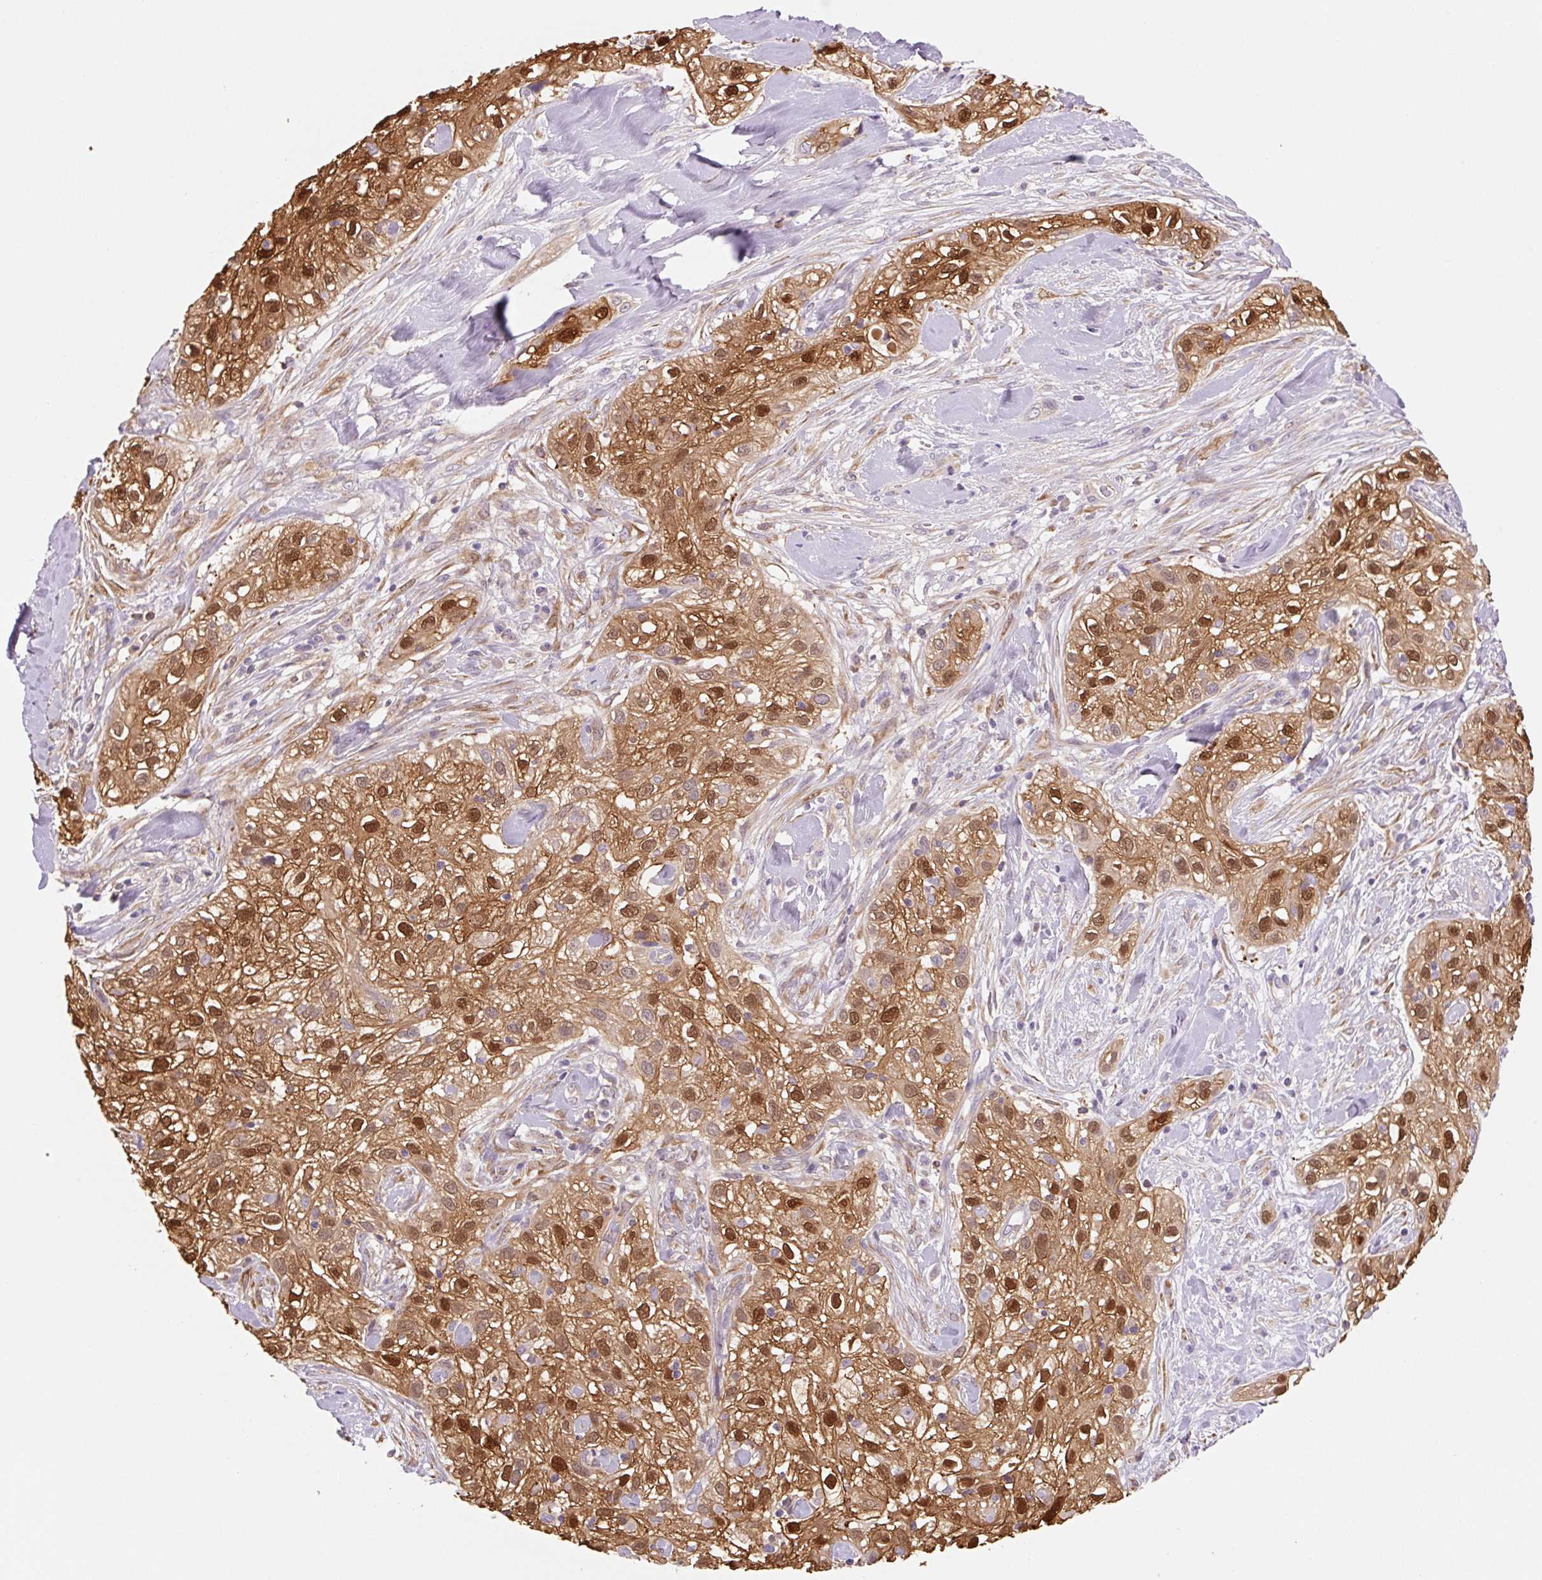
{"staining": {"intensity": "moderate", "quantity": ">75%", "location": "cytoplasmic/membranous,nuclear"}, "tissue": "skin cancer", "cell_type": "Tumor cells", "image_type": "cancer", "snomed": [{"axis": "morphology", "description": "Squamous cell carcinoma, NOS"}, {"axis": "topography", "description": "Skin"}], "caption": "Protein expression analysis of skin cancer (squamous cell carcinoma) exhibits moderate cytoplasmic/membranous and nuclear expression in approximately >75% of tumor cells.", "gene": "FABP5", "patient": {"sex": "male", "age": 82}}